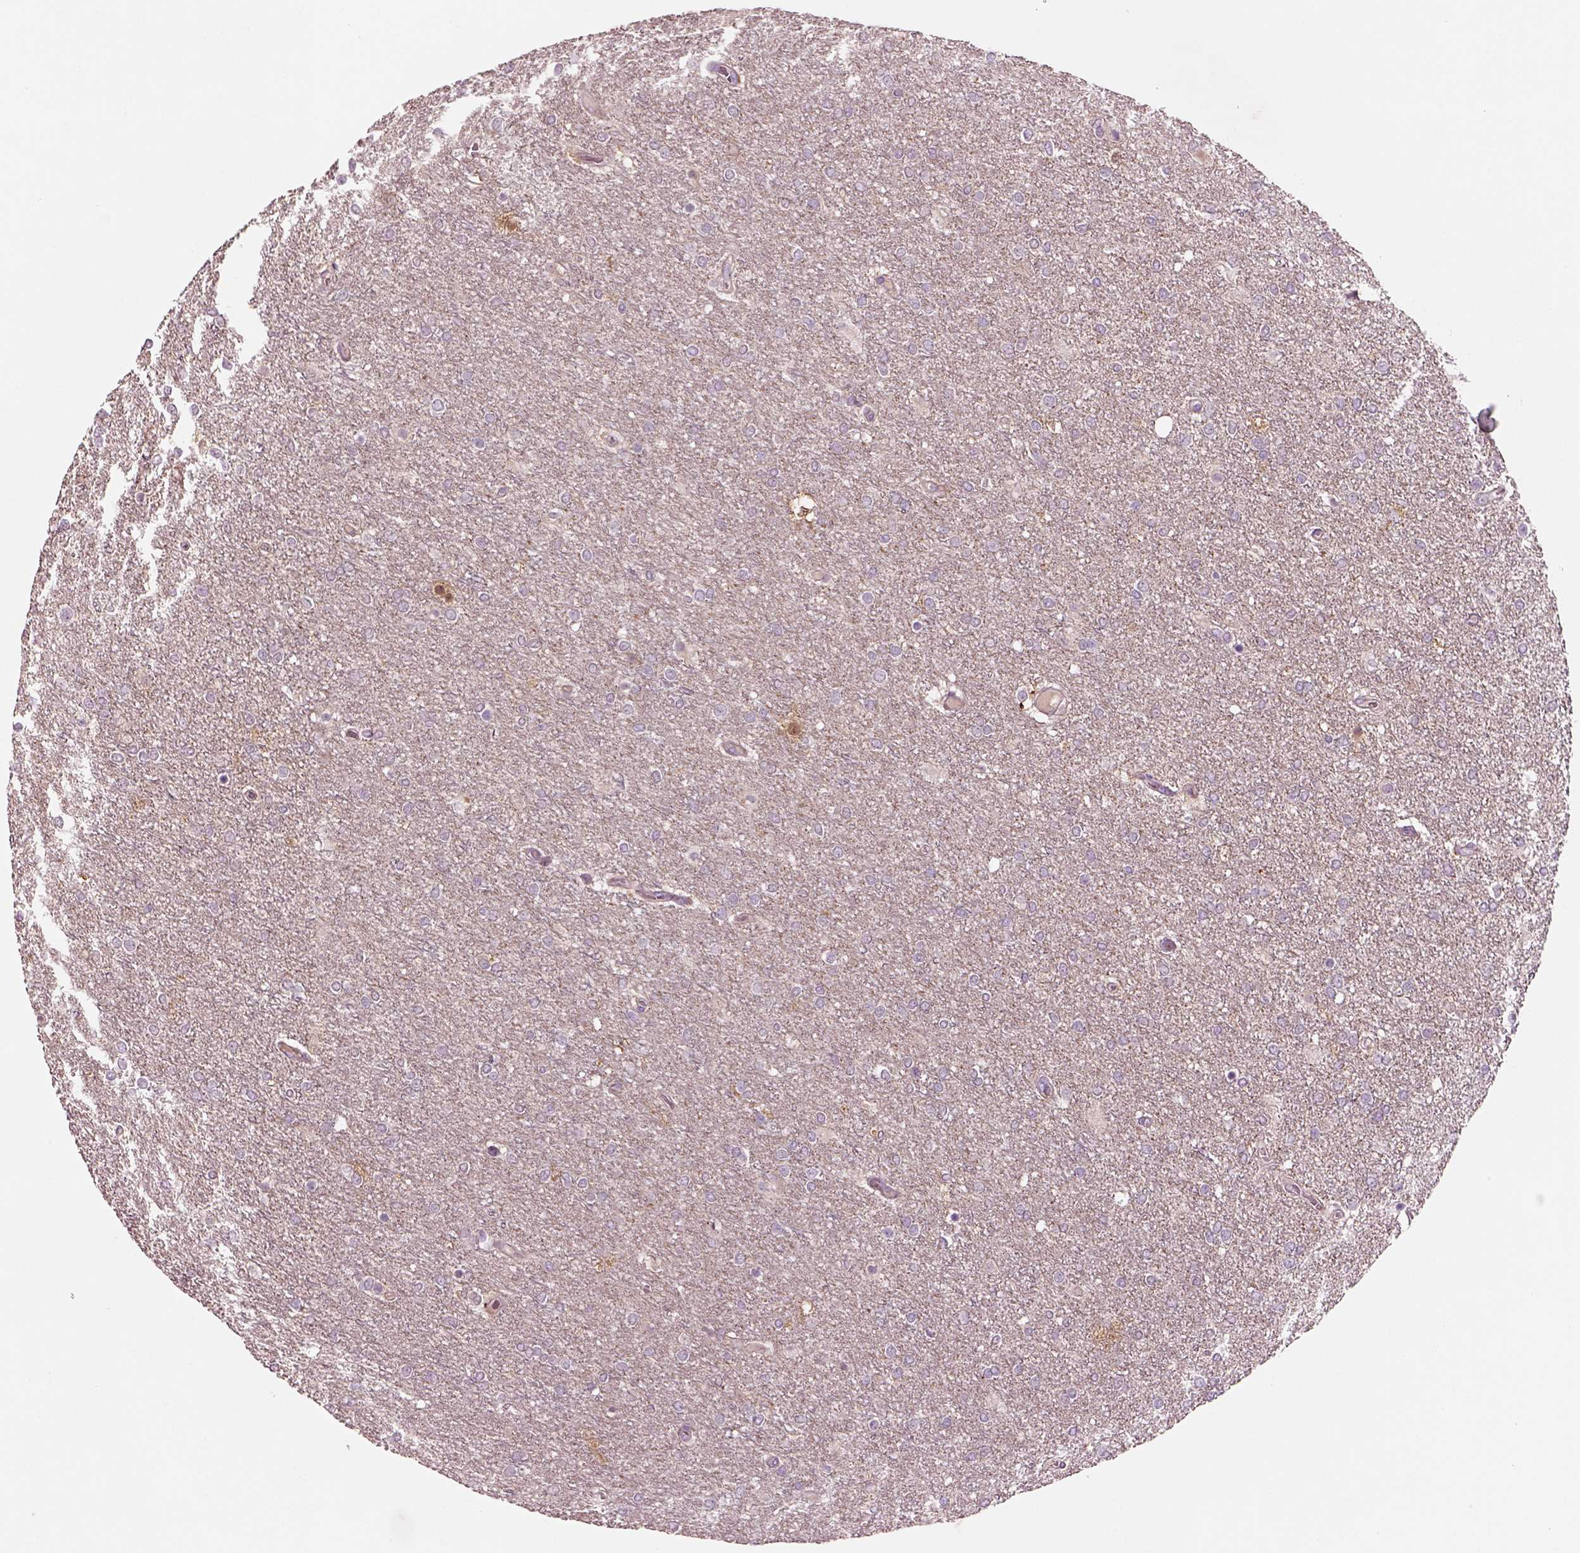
{"staining": {"intensity": "negative", "quantity": "none", "location": "none"}, "tissue": "glioma", "cell_type": "Tumor cells", "image_type": "cancer", "snomed": [{"axis": "morphology", "description": "Glioma, malignant, High grade"}, {"axis": "topography", "description": "Brain"}], "caption": "IHC of malignant glioma (high-grade) exhibits no expression in tumor cells.", "gene": "PLPP7", "patient": {"sex": "female", "age": 61}}